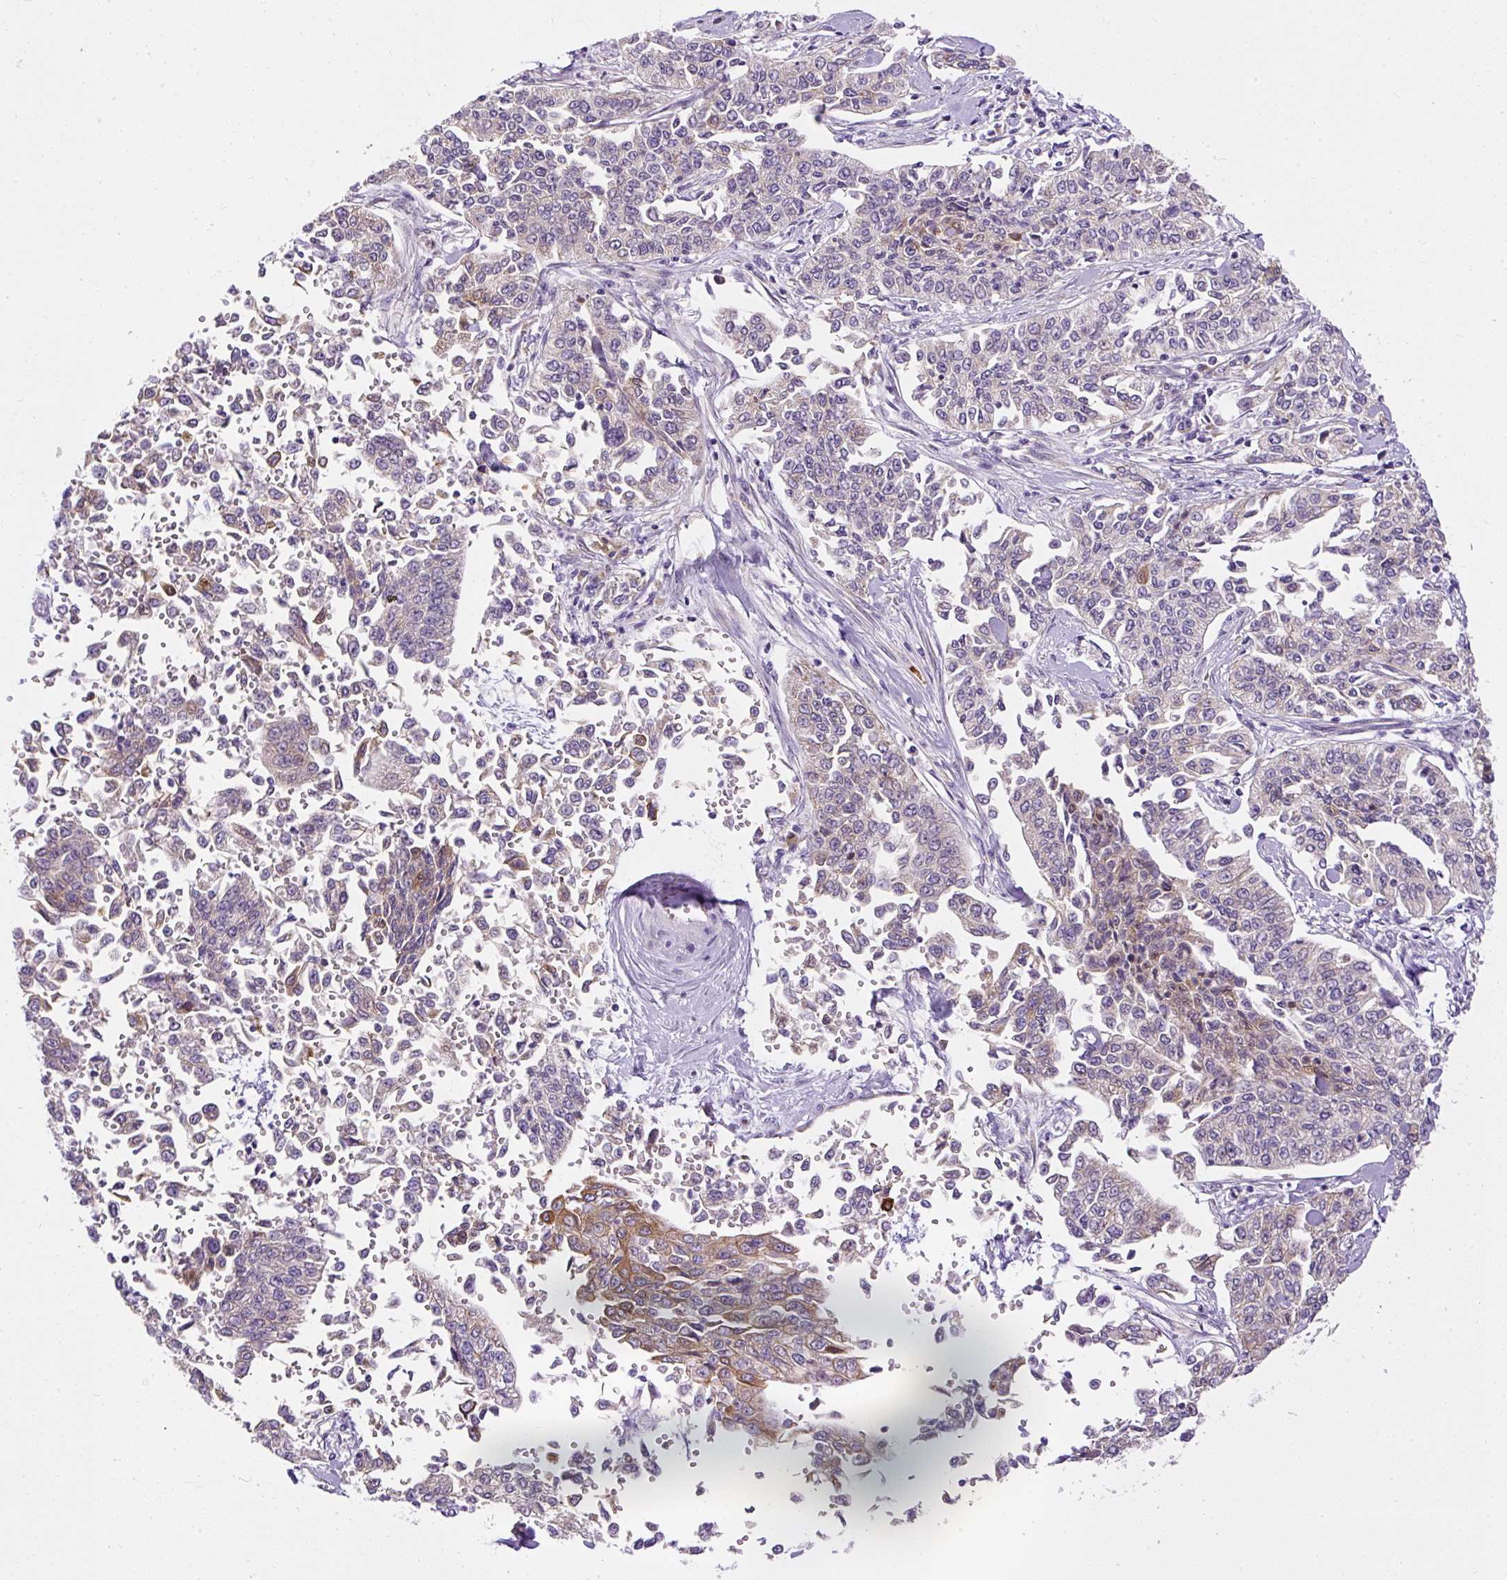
{"staining": {"intensity": "weak", "quantity": "<25%", "location": "cytoplasmic/membranous"}, "tissue": "cervical cancer", "cell_type": "Tumor cells", "image_type": "cancer", "snomed": [{"axis": "morphology", "description": "Squamous cell carcinoma, NOS"}, {"axis": "topography", "description": "Cervix"}], "caption": "Immunohistochemistry (IHC) of human cervical cancer exhibits no positivity in tumor cells. (Brightfield microscopy of DAB immunohistochemistry at high magnification).", "gene": "FAM149A", "patient": {"sex": "female", "age": 35}}